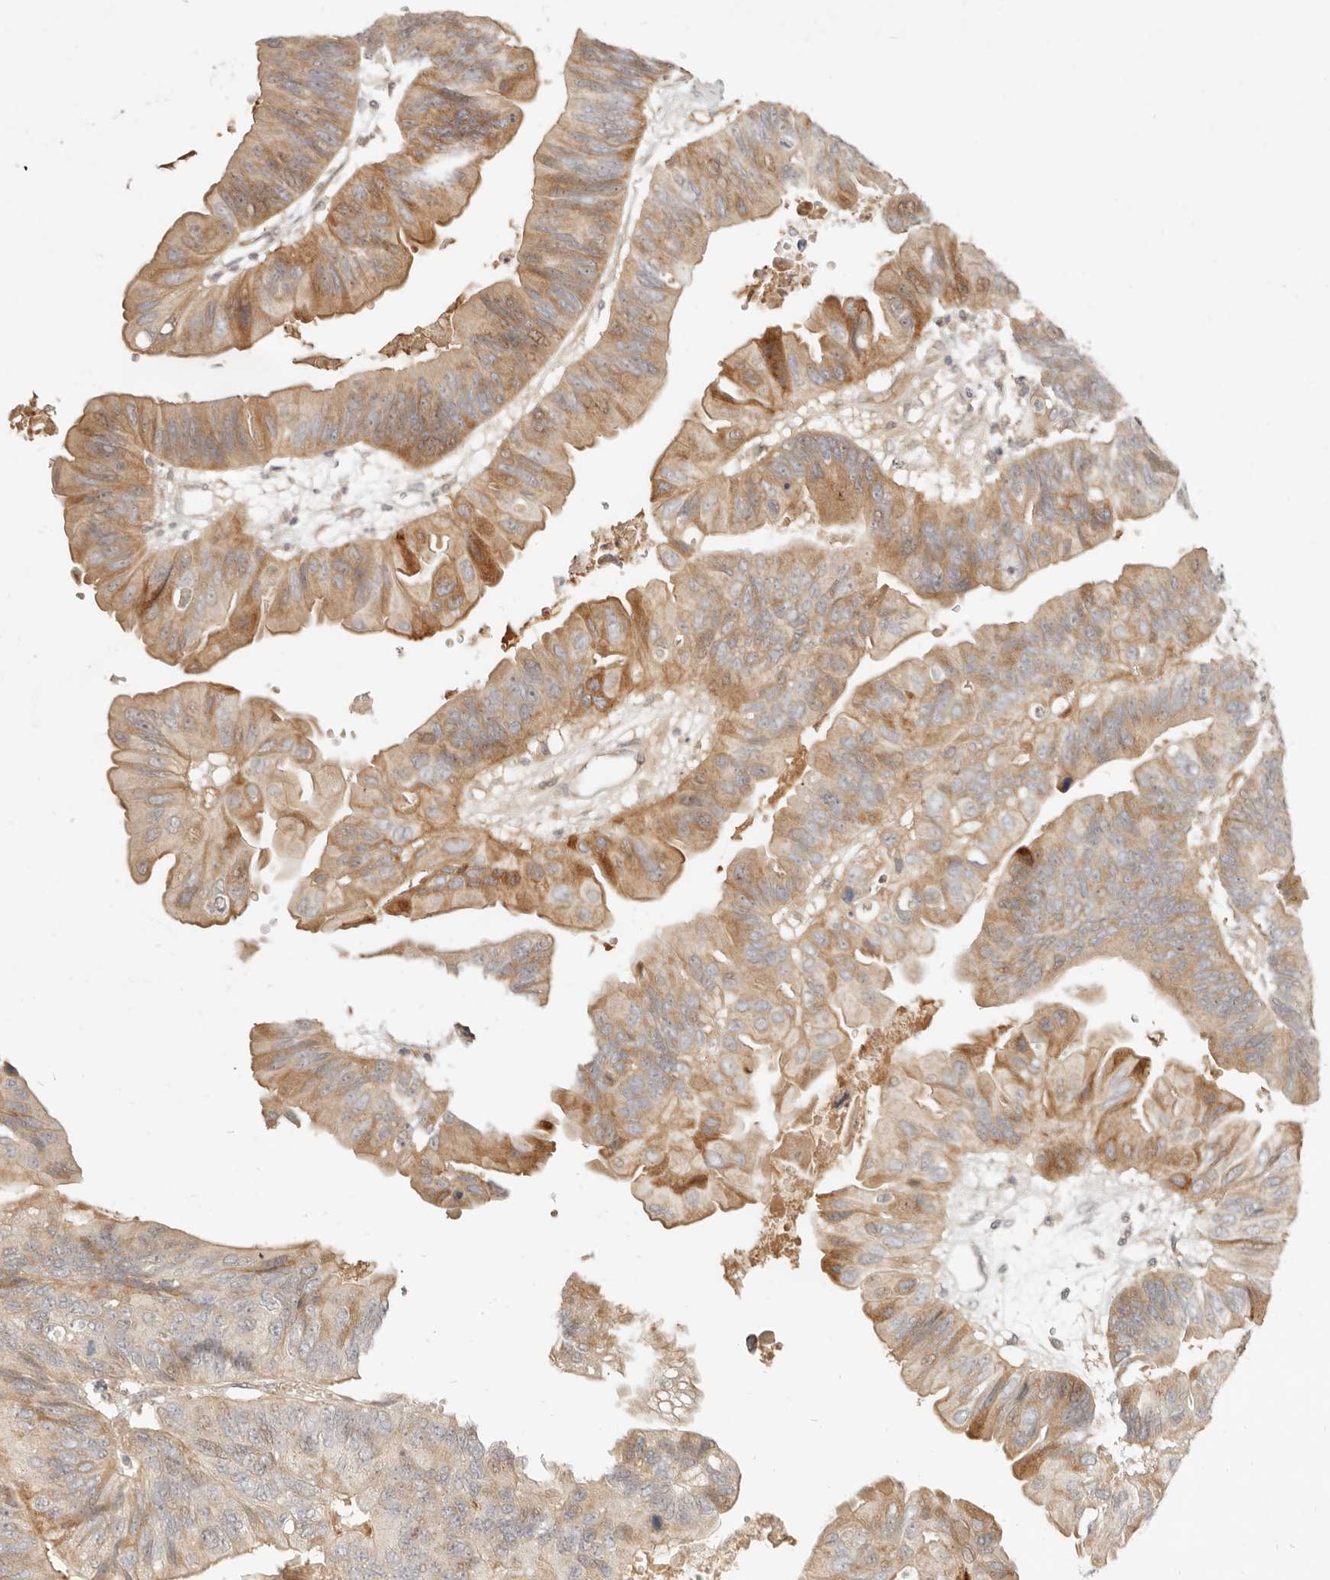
{"staining": {"intensity": "moderate", "quantity": ">75%", "location": "cytoplasmic/membranous"}, "tissue": "ovarian cancer", "cell_type": "Tumor cells", "image_type": "cancer", "snomed": [{"axis": "morphology", "description": "Cystadenocarcinoma, mucinous, NOS"}, {"axis": "topography", "description": "Ovary"}], "caption": "Immunohistochemistry (IHC) of mucinous cystadenocarcinoma (ovarian) reveals medium levels of moderate cytoplasmic/membranous positivity in about >75% of tumor cells.", "gene": "UBXN11", "patient": {"sex": "female", "age": 61}}